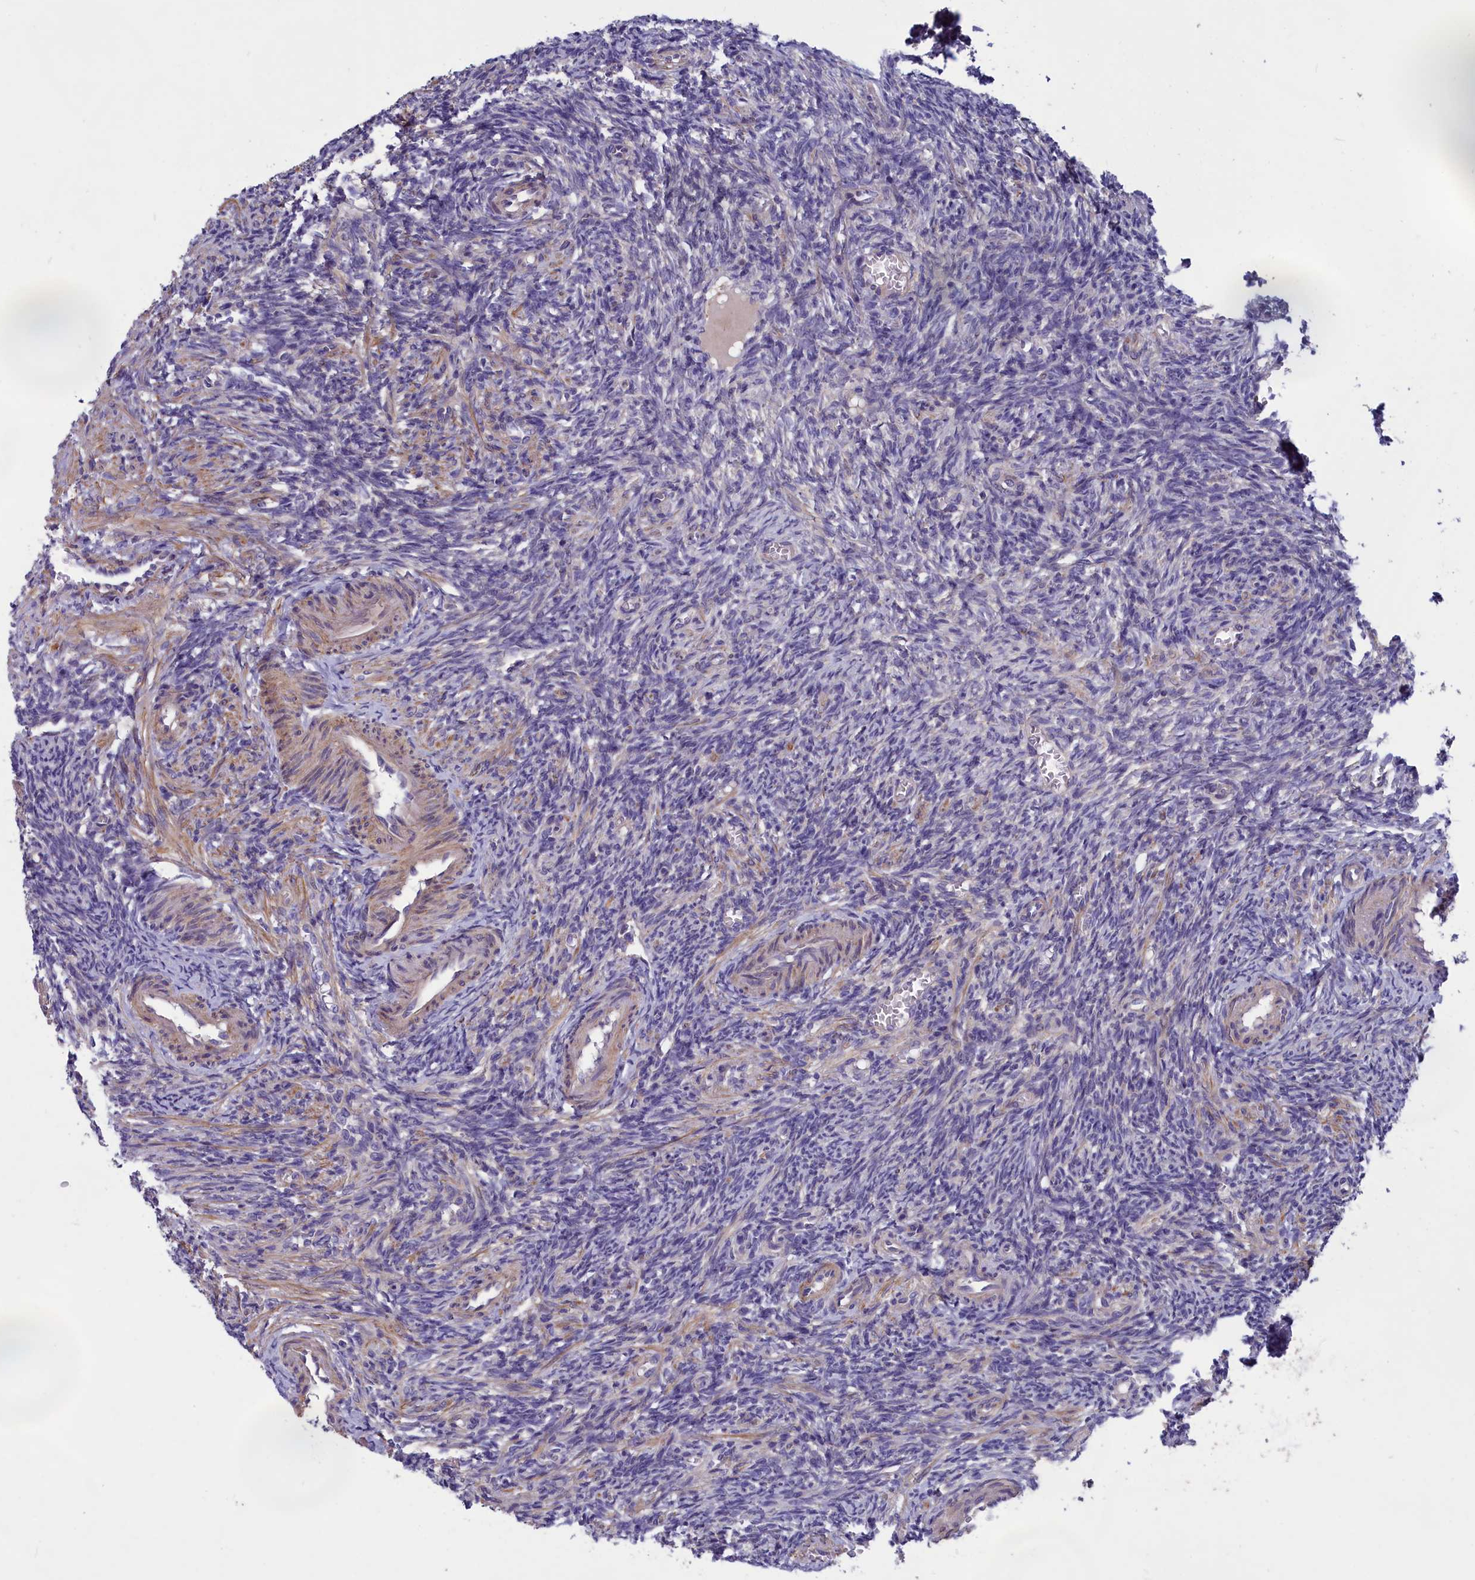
{"staining": {"intensity": "moderate", "quantity": ">75%", "location": "cytoplasmic/membranous"}, "tissue": "ovary", "cell_type": "Follicle cells", "image_type": "normal", "snomed": [{"axis": "morphology", "description": "Normal tissue, NOS"}, {"axis": "topography", "description": "Ovary"}], "caption": "A brown stain highlights moderate cytoplasmic/membranous staining of a protein in follicle cells of normal ovary.", "gene": "AMDHD2", "patient": {"sex": "female", "age": 27}}